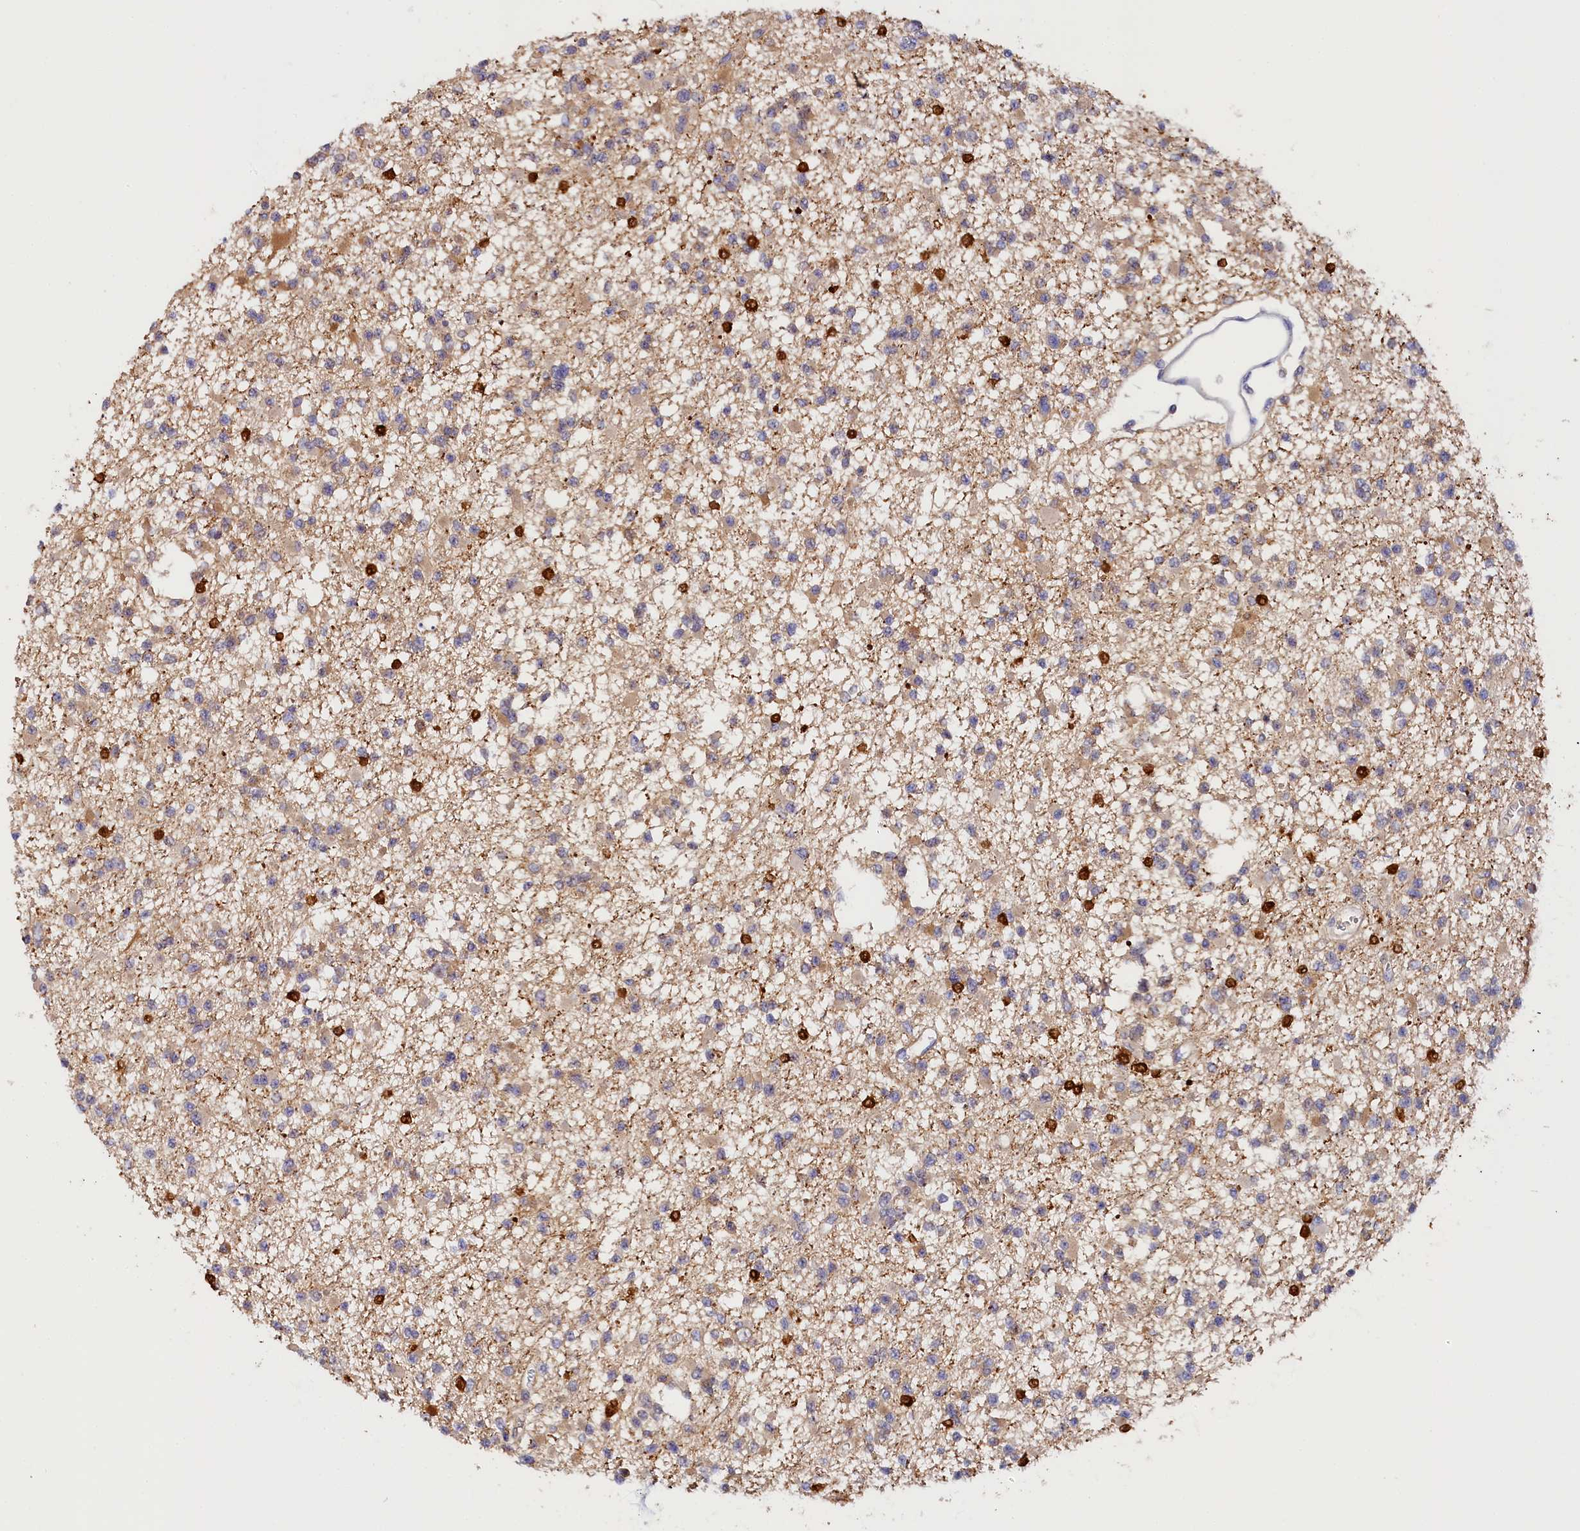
{"staining": {"intensity": "weak", "quantity": "25%-75%", "location": "cytoplasmic/membranous"}, "tissue": "glioma", "cell_type": "Tumor cells", "image_type": "cancer", "snomed": [{"axis": "morphology", "description": "Glioma, malignant, Low grade"}, {"axis": "topography", "description": "Brain"}], "caption": "This micrograph exhibits immunohistochemistry staining of glioma, with low weak cytoplasmic/membranous expression in approximately 25%-75% of tumor cells.", "gene": "KATNB1", "patient": {"sex": "female", "age": 22}}